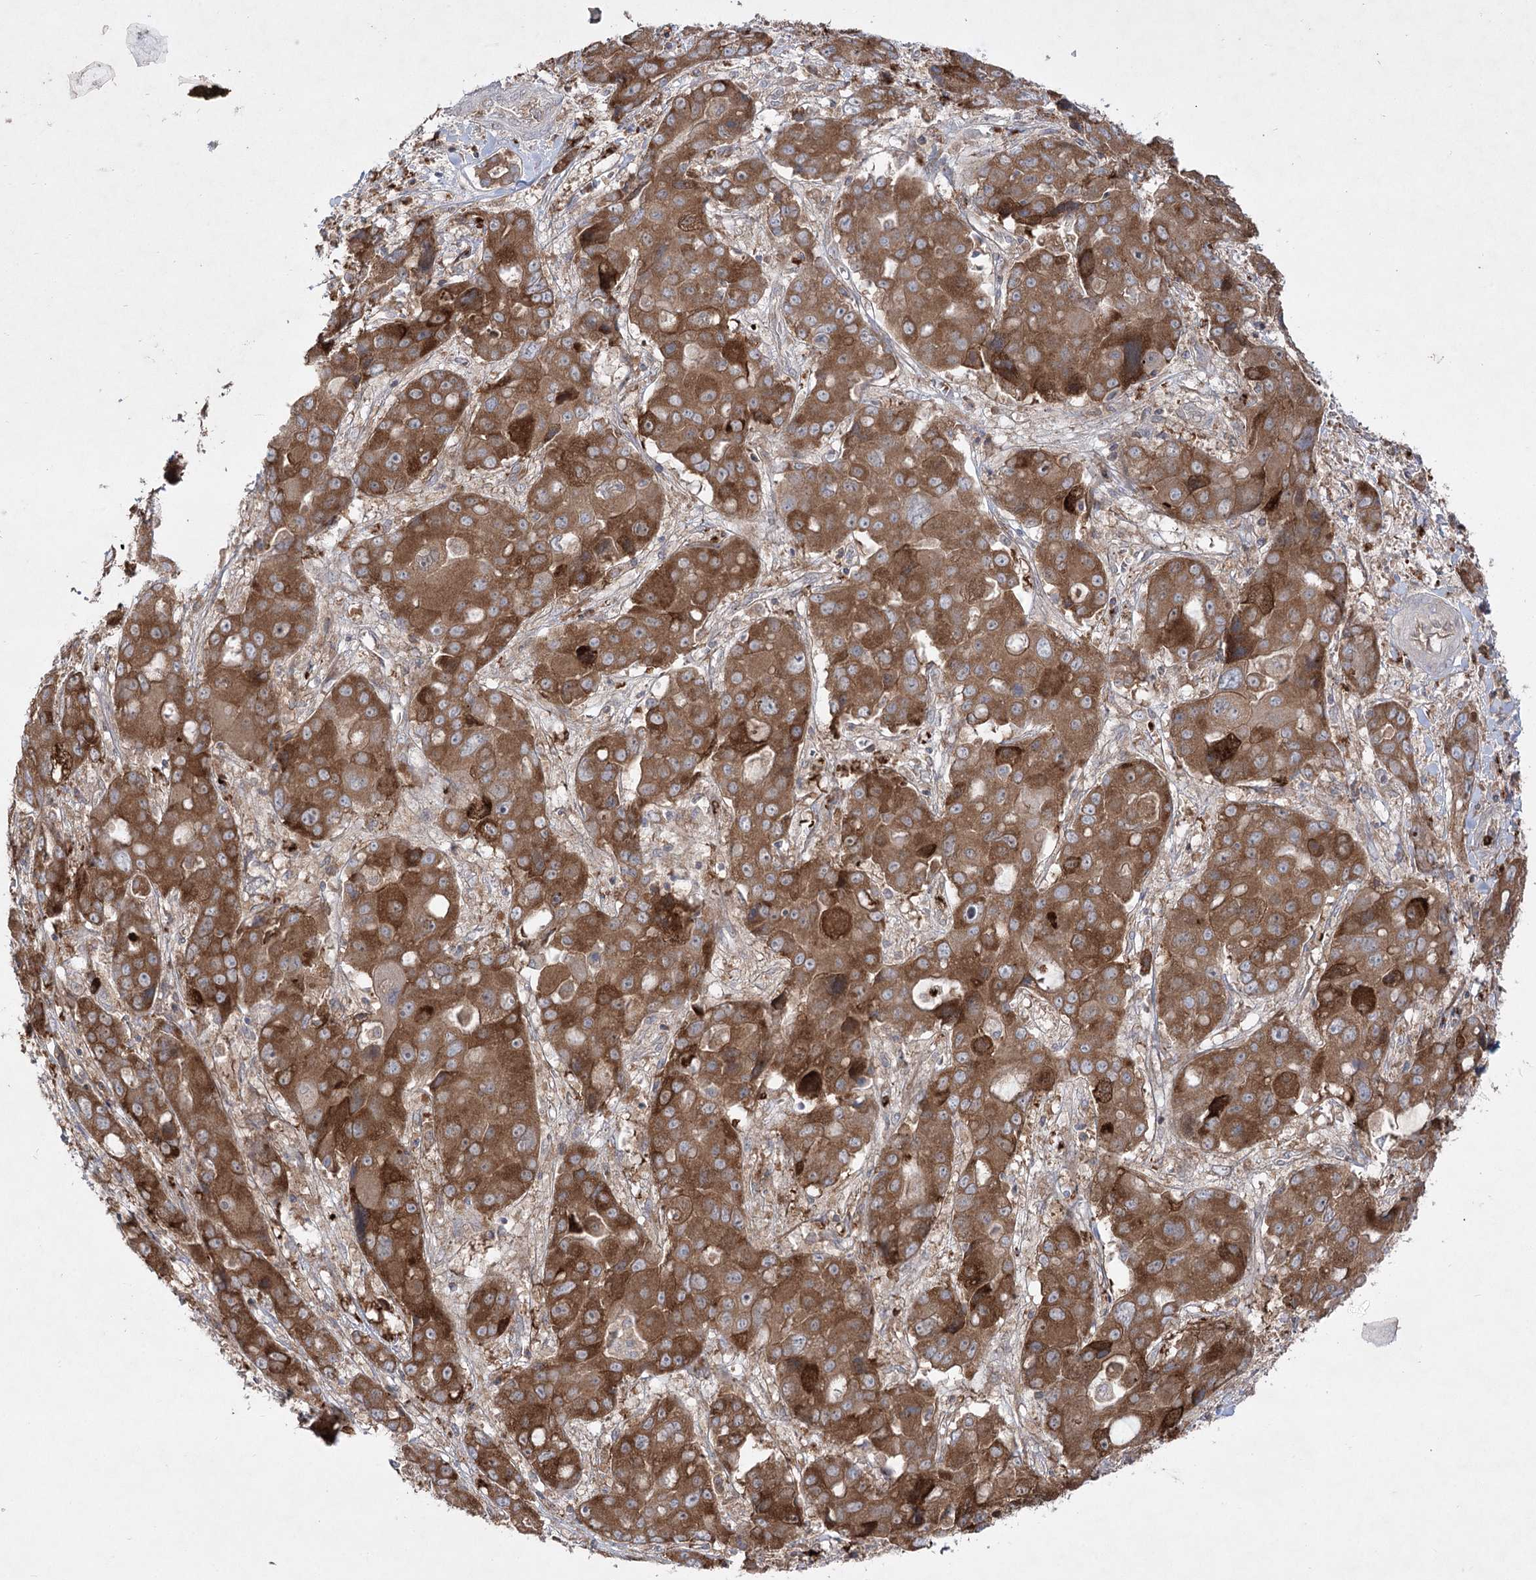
{"staining": {"intensity": "moderate", "quantity": ">75%", "location": "cytoplasmic/membranous"}, "tissue": "liver cancer", "cell_type": "Tumor cells", "image_type": "cancer", "snomed": [{"axis": "morphology", "description": "Cholangiocarcinoma"}, {"axis": "topography", "description": "Liver"}], "caption": "Liver cancer (cholangiocarcinoma) stained with IHC exhibits moderate cytoplasmic/membranous expression in about >75% of tumor cells.", "gene": "PLEKHA5", "patient": {"sex": "male", "age": 67}}